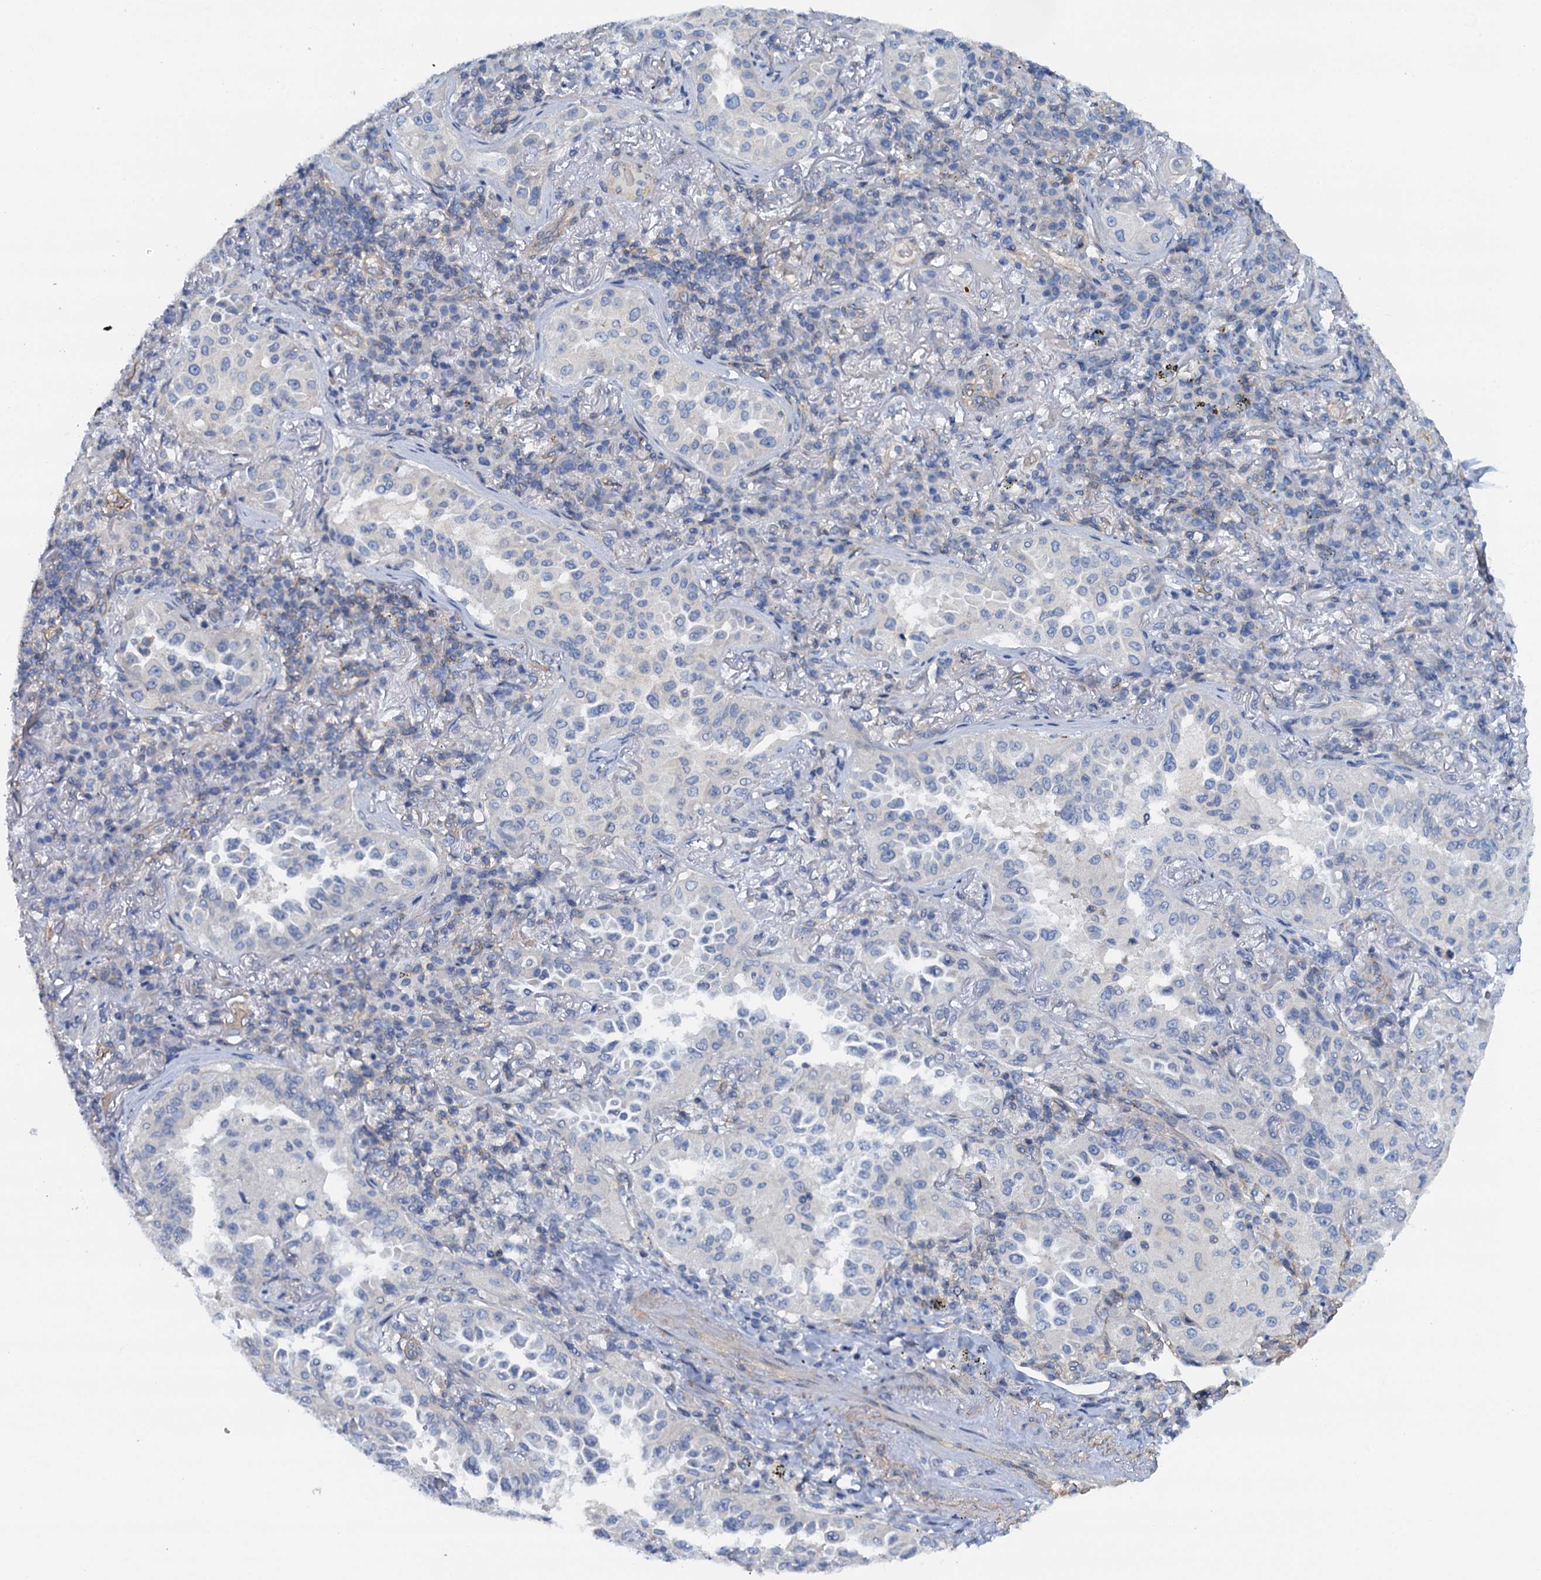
{"staining": {"intensity": "negative", "quantity": "none", "location": "none"}, "tissue": "lung cancer", "cell_type": "Tumor cells", "image_type": "cancer", "snomed": [{"axis": "morphology", "description": "Adenocarcinoma, NOS"}, {"axis": "topography", "description": "Lung"}], "caption": "Lung cancer (adenocarcinoma) stained for a protein using immunohistochemistry demonstrates no positivity tumor cells.", "gene": "ROGDI", "patient": {"sex": "female", "age": 69}}